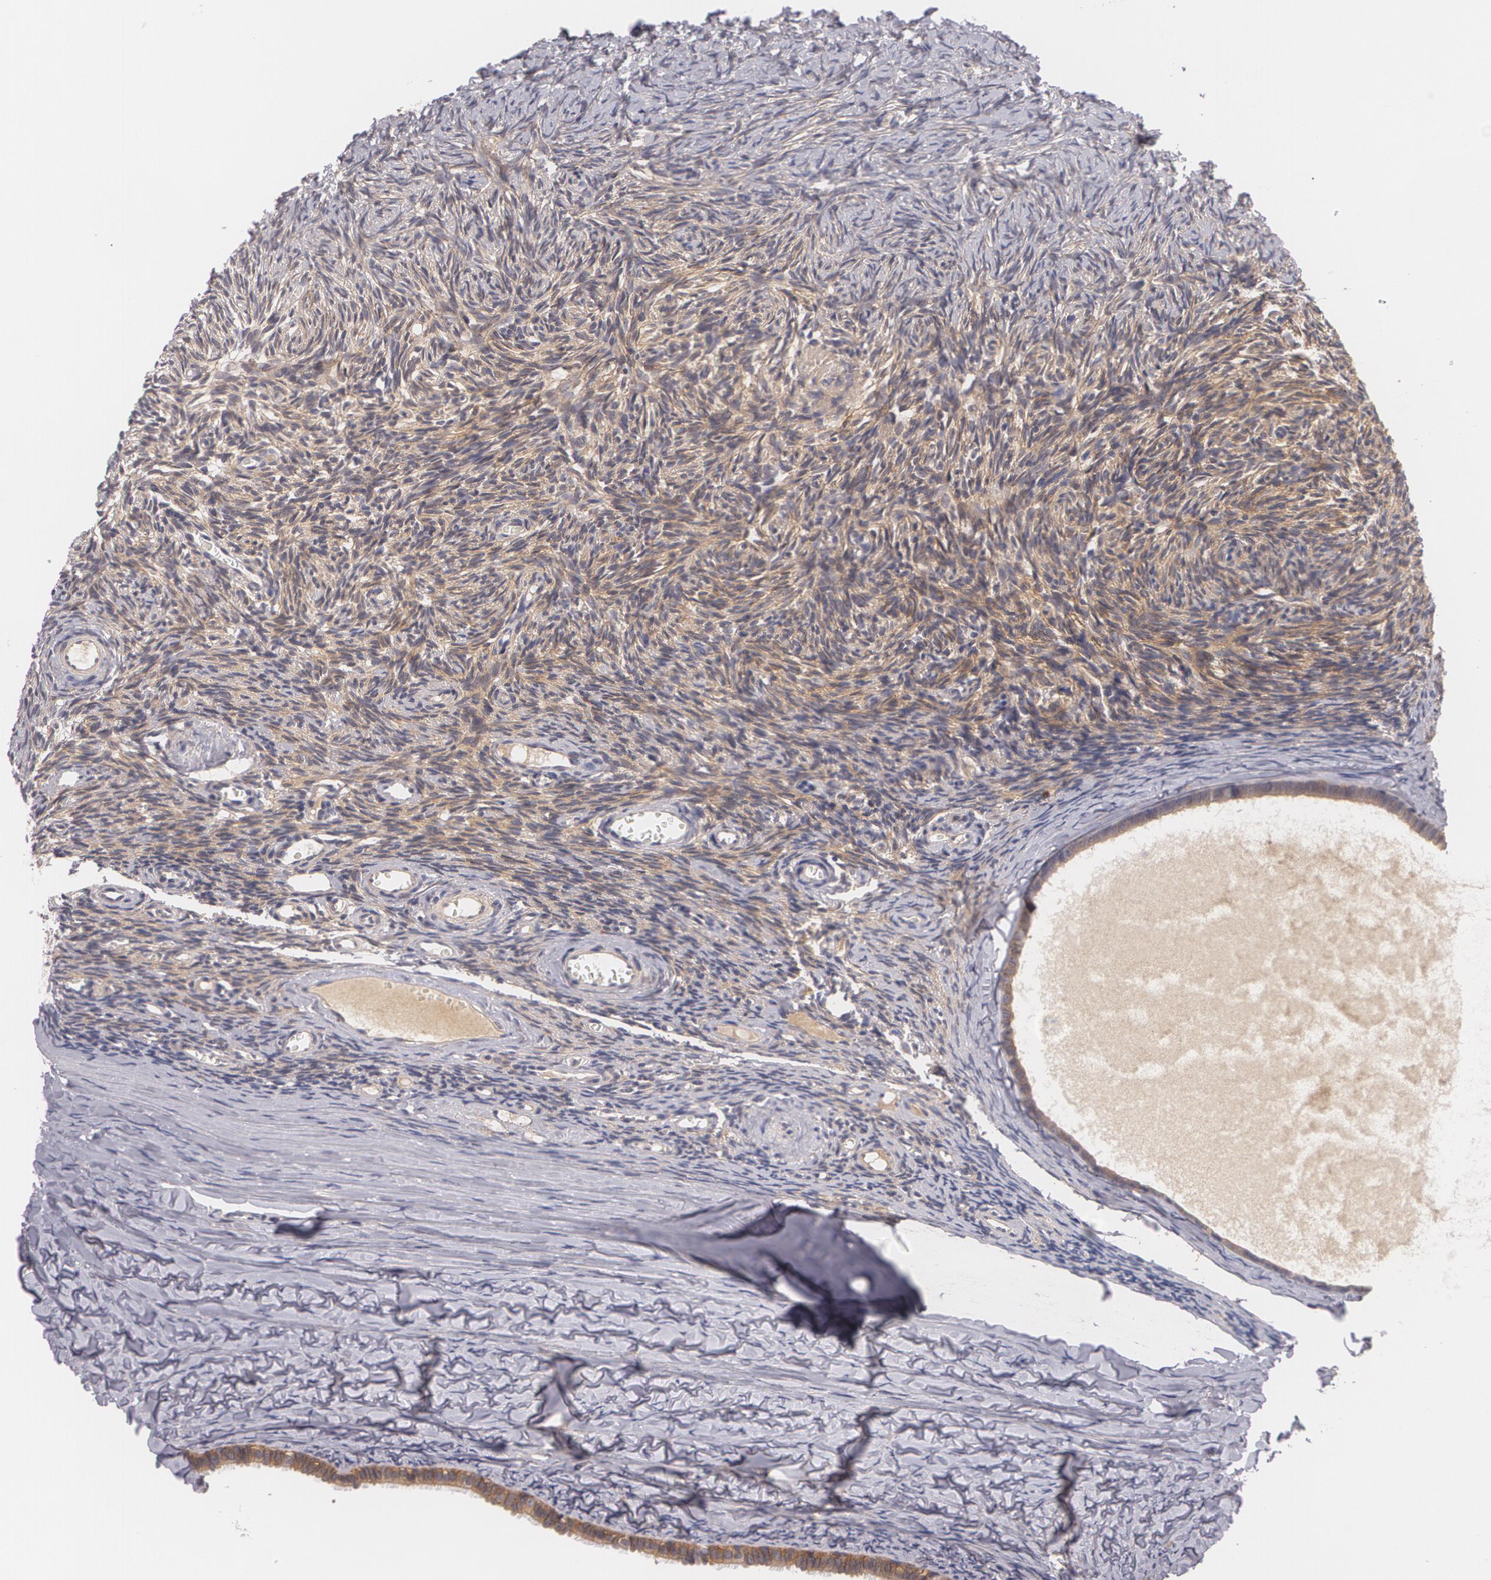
{"staining": {"intensity": "moderate", "quantity": ">75%", "location": "cytoplasmic/membranous"}, "tissue": "ovary", "cell_type": "Follicle cells", "image_type": "normal", "snomed": [{"axis": "morphology", "description": "Normal tissue, NOS"}, {"axis": "topography", "description": "Ovary"}], "caption": "A brown stain shows moderate cytoplasmic/membranous expression of a protein in follicle cells of benign ovary.", "gene": "CASK", "patient": {"sex": "female", "age": 59}}